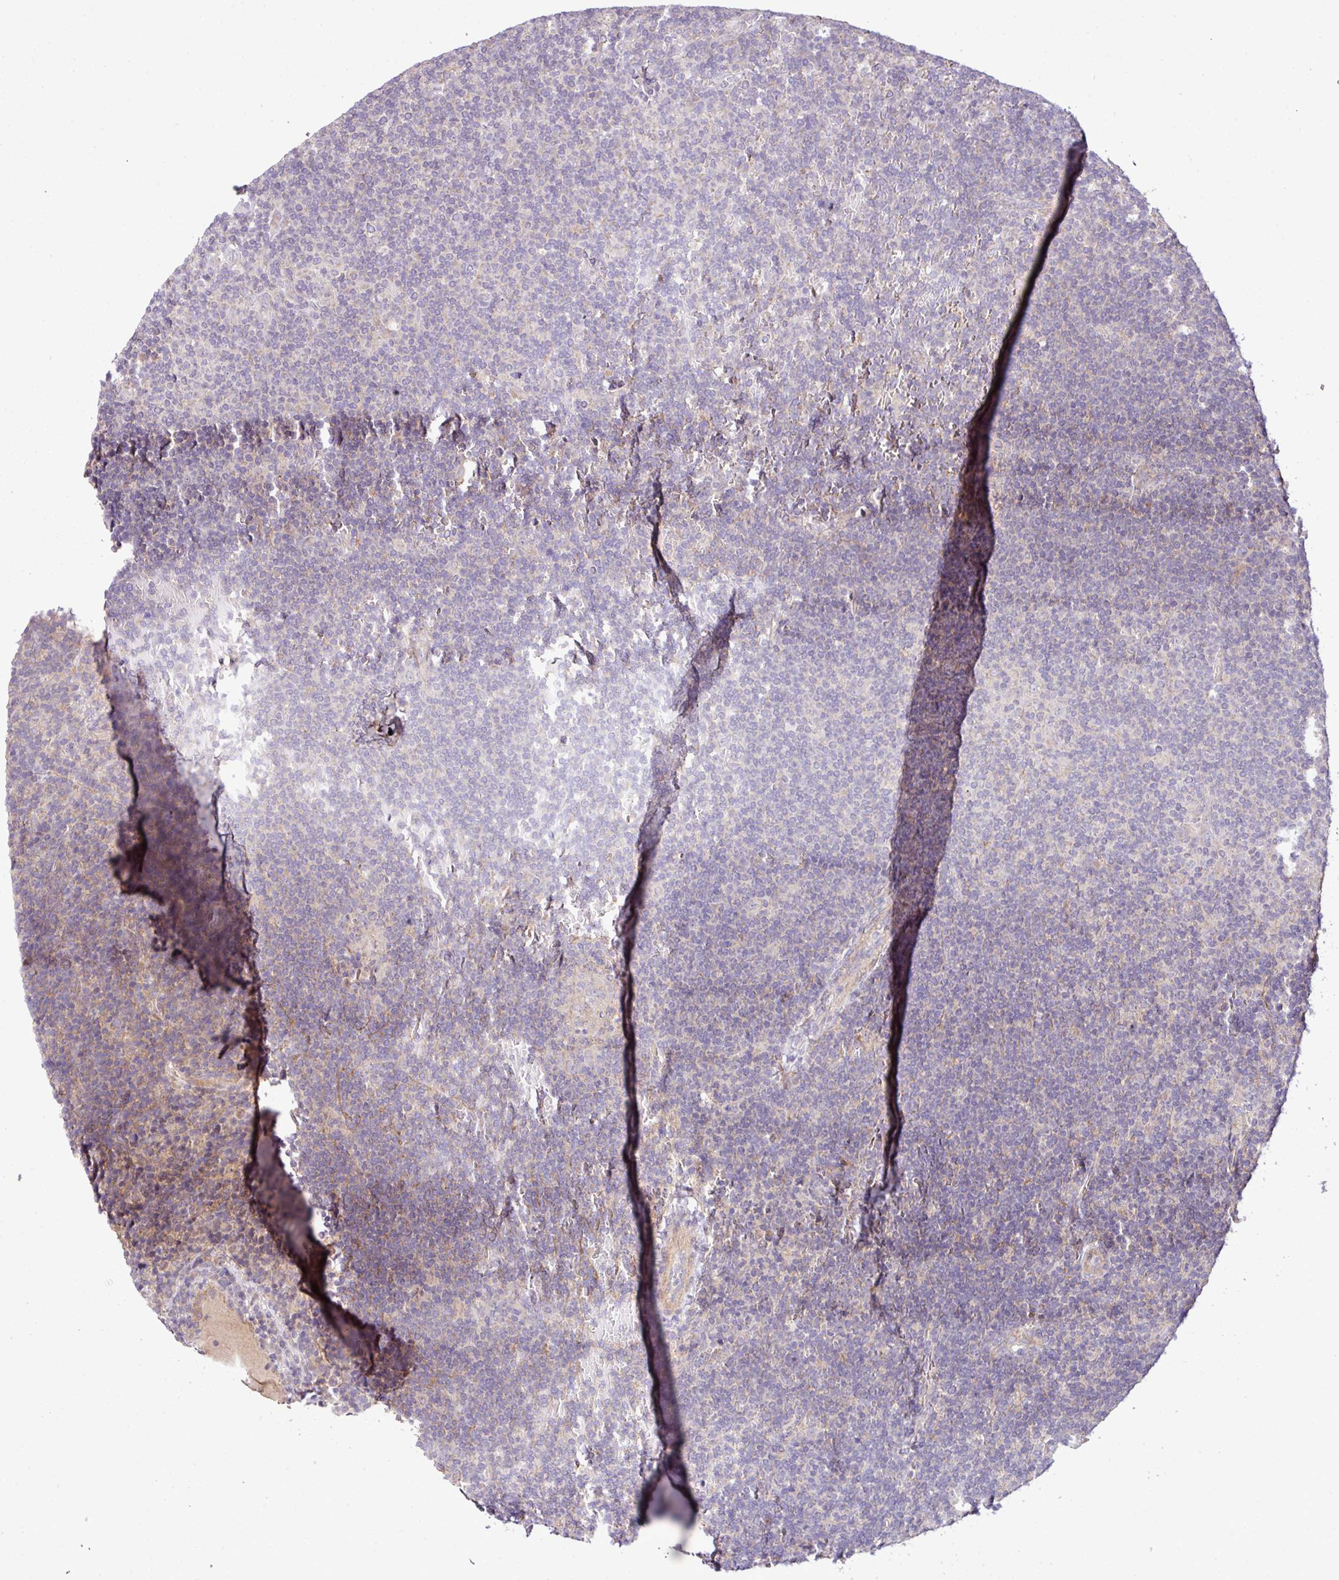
{"staining": {"intensity": "negative", "quantity": "none", "location": "none"}, "tissue": "lymphoma", "cell_type": "Tumor cells", "image_type": "cancer", "snomed": [{"axis": "morphology", "description": "Hodgkin's disease, NOS"}, {"axis": "topography", "description": "Lymph node"}], "caption": "A high-resolution histopathology image shows immunohistochemistry staining of Hodgkin's disease, which exhibits no significant positivity in tumor cells.", "gene": "XIAP", "patient": {"sex": "female", "age": 57}}